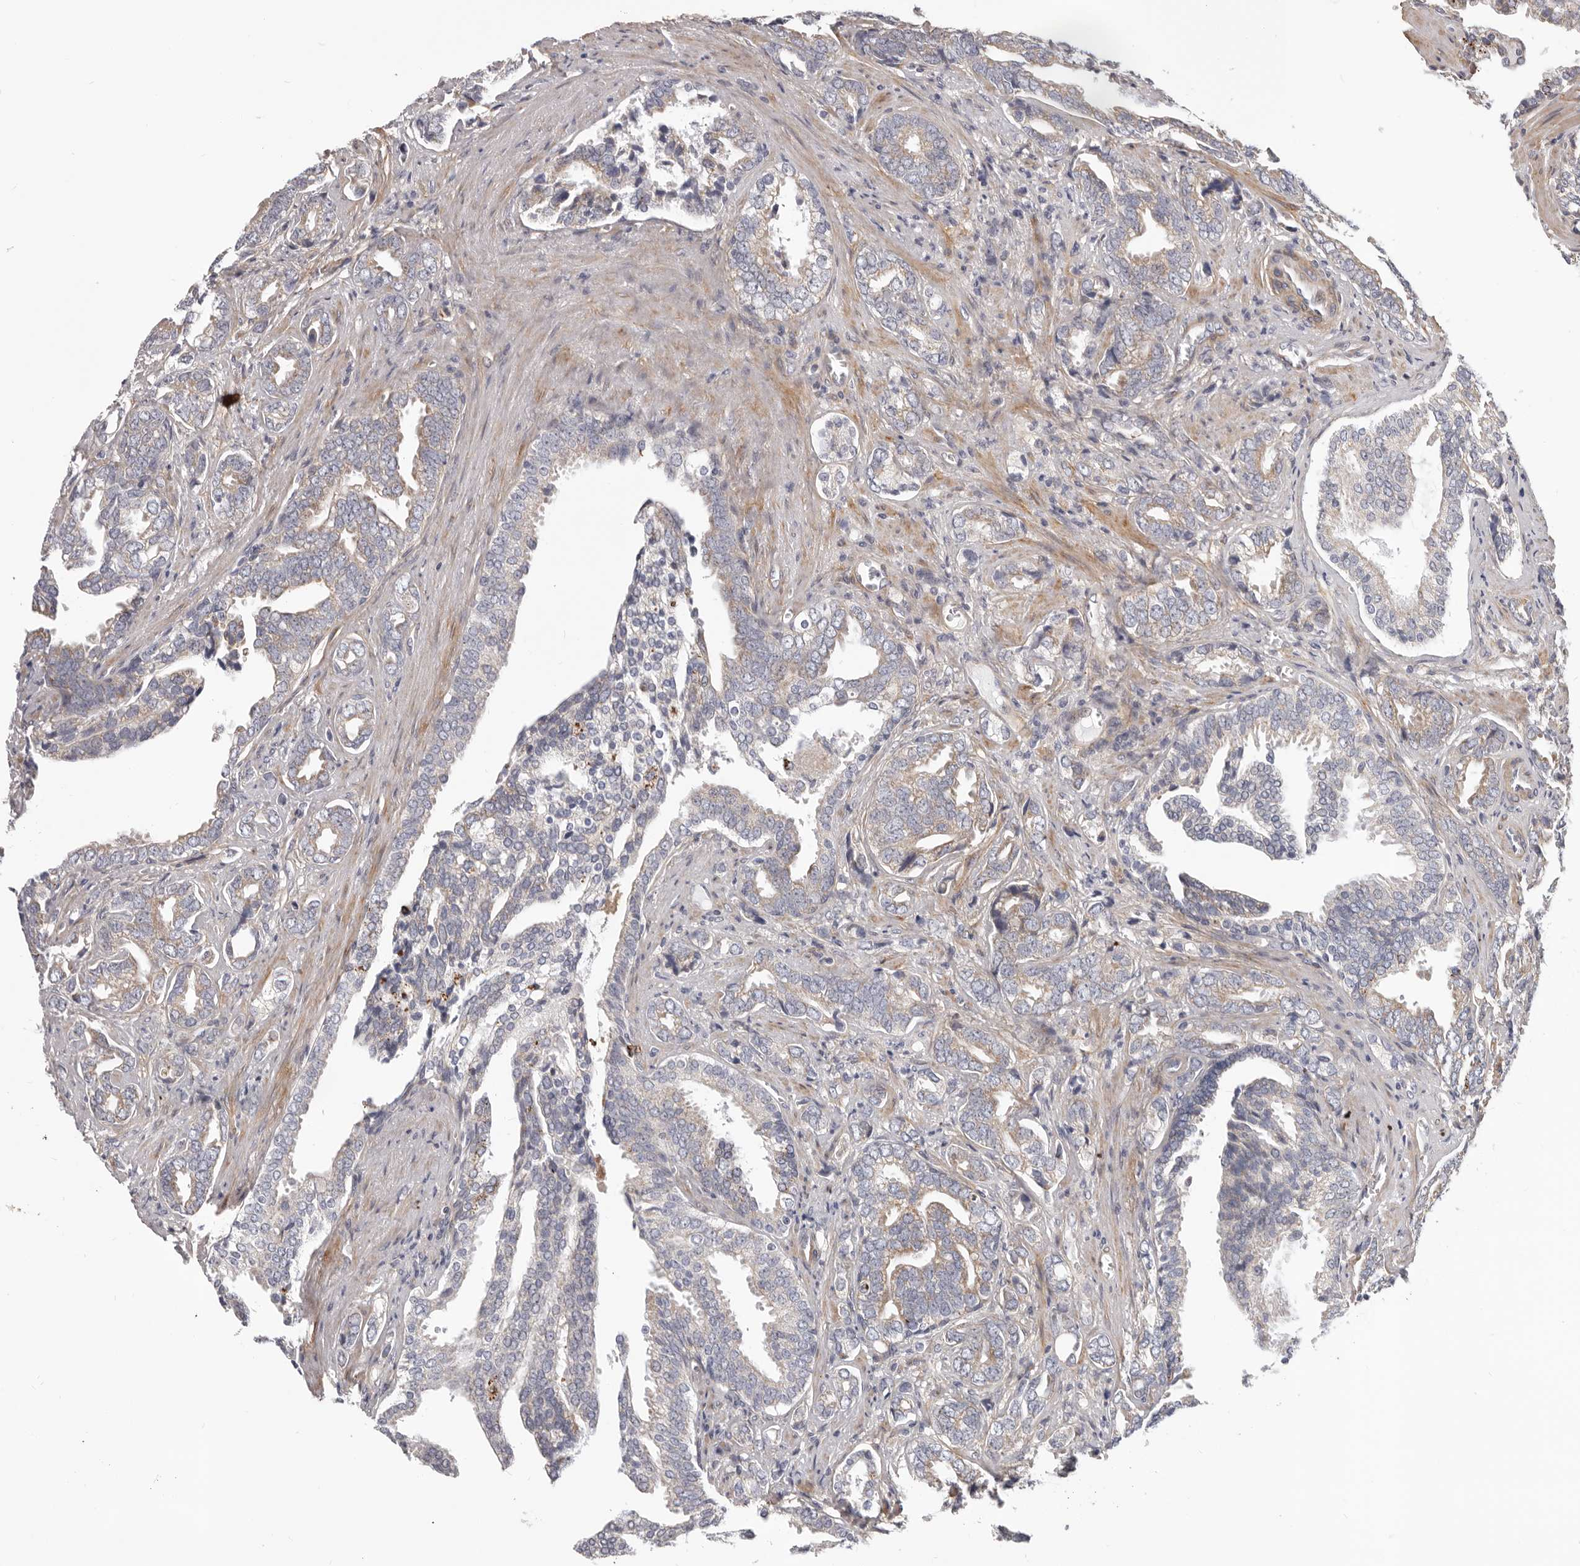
{"staining": {"intensity": "negative", "quantity": "none", "location": "none"}, "tissue": "prostate cancer", "cell_type": "Tumor cells", "image_type": "cancer", "snomed": [{"axis": "morphology", "description": "Adenocarcinoma, Medium grade"}, {"axis": "topography", "description": "Prostate"}], "caption": "Micrograph shows no protein positivity in tumor cells of prostate adenocarcinoma (medium-grade) tissue.", "gene": "MRPS10", "patient": {"sex": "male", "age": 67}}